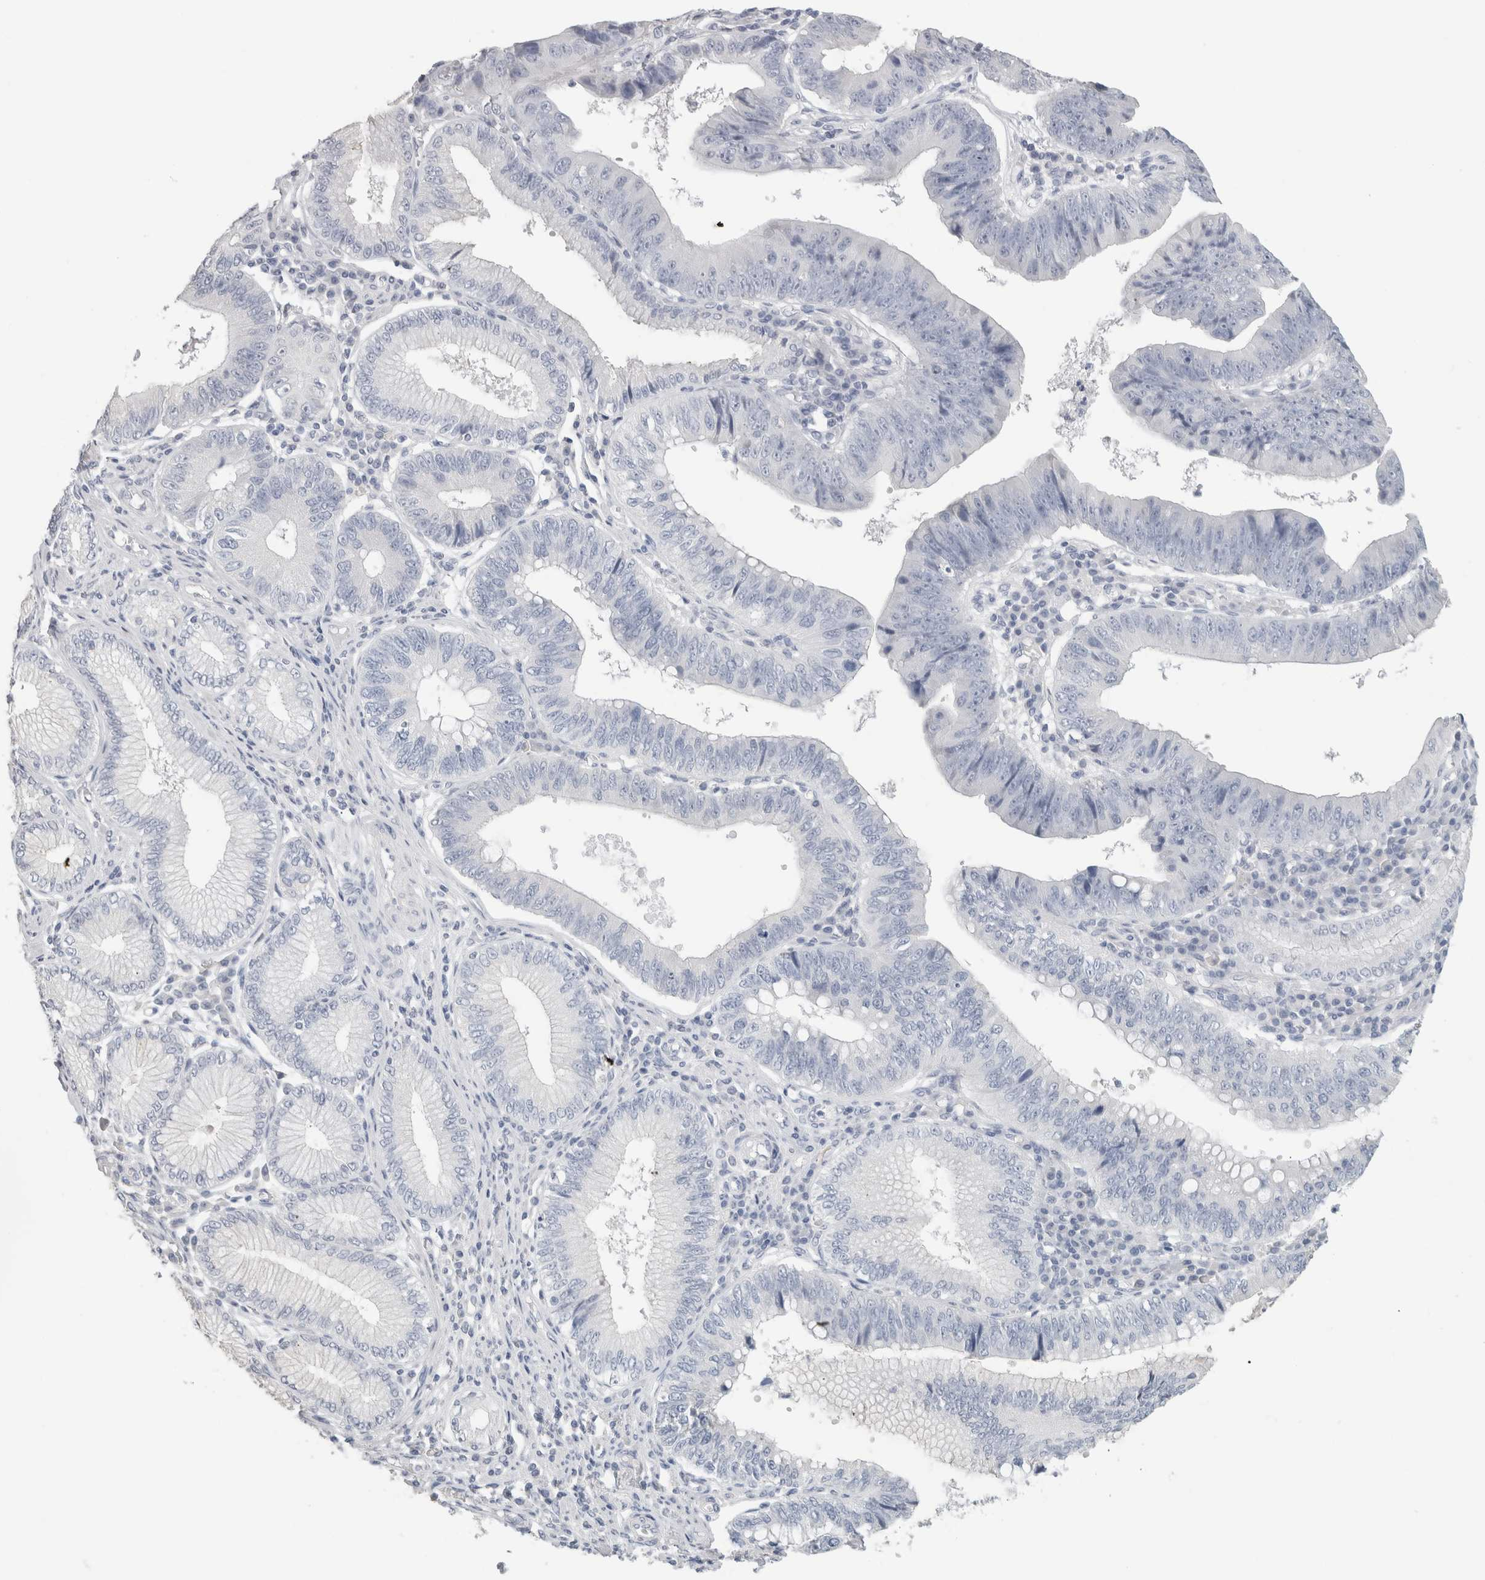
{"staining": {"intensity": "negative", "quantity": "none", "location": "none"}, "tissue": "stomach cancer", "cell_type": "Tumor cells", "image_type": "cancer", "snomed": [{"axis": "morphology", "description": "Adenocarcinoma, NOS"}, {"axis": "topography", "description": "Stomach"}], "caption": "This is a histopathology image of immunohistochemistry staining of stomach cancer (adenocarcinoma), which shows no expression in tumor cells.", "gene": "SLC6A1", "patient": {"sex": "male", "age": 59}}